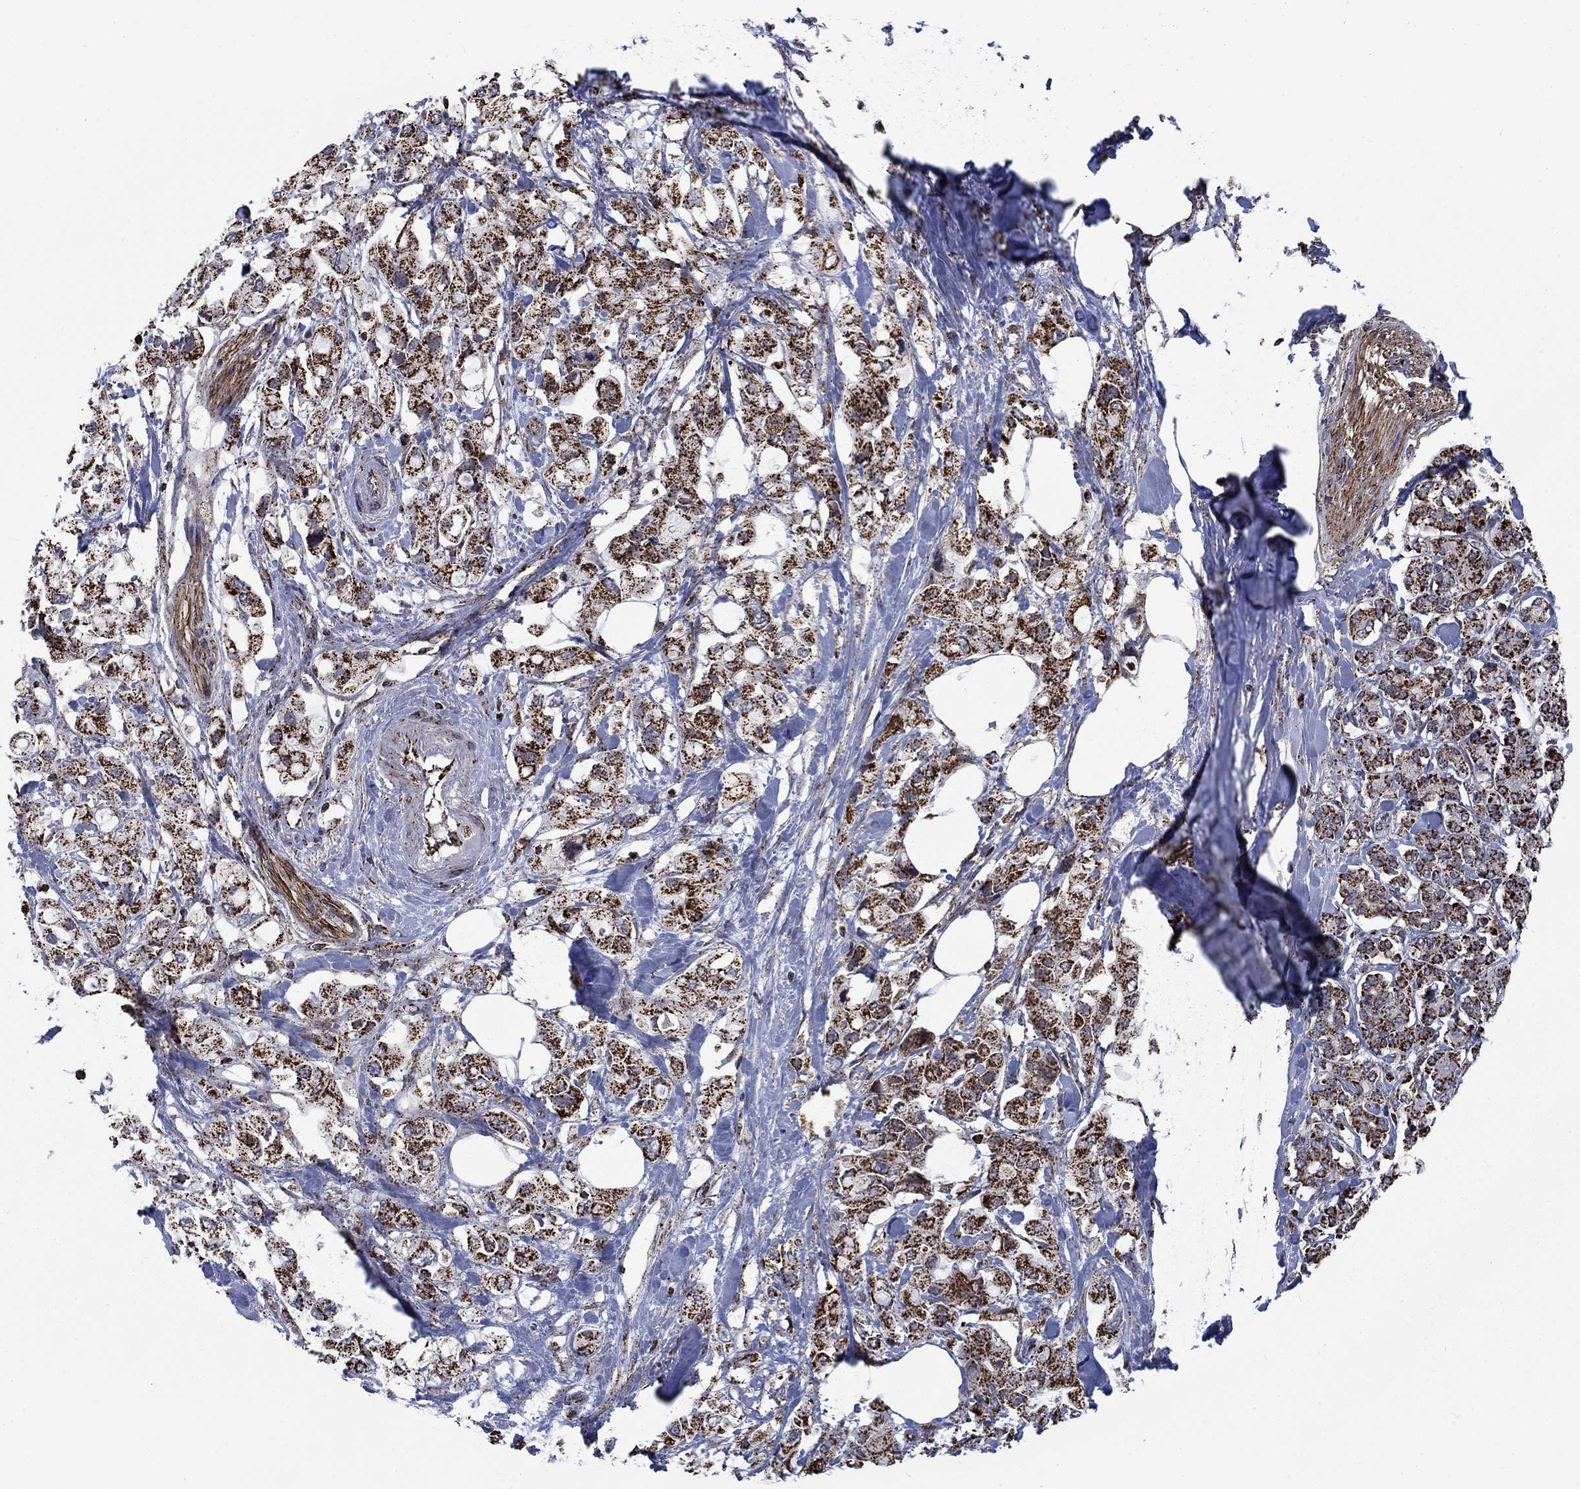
{"staining": {"intensity": "strong", "quantity": ">75%", "location": "cytoplasmic/membranous"}, "tissue": "pancreatic cancer", "cell_type": "Tumor cells", "image_type": "cancer", "snomed": [{"axis": "morphology", "description": "Adenocarcinoma, NOS"}, {"axis": "topography", "description": "Pancreas"}], "caption": "Immunohistochemistry (IHC) micrograph of pancreatic adenocarcinoma stained for a protein (brown), which demonstrates high levels of strong cytoplasmic/membranous expression in approximately >75% of tumor cells.", "gene": "MOAP1", "patient": {"sex": "female", "age": 56}}